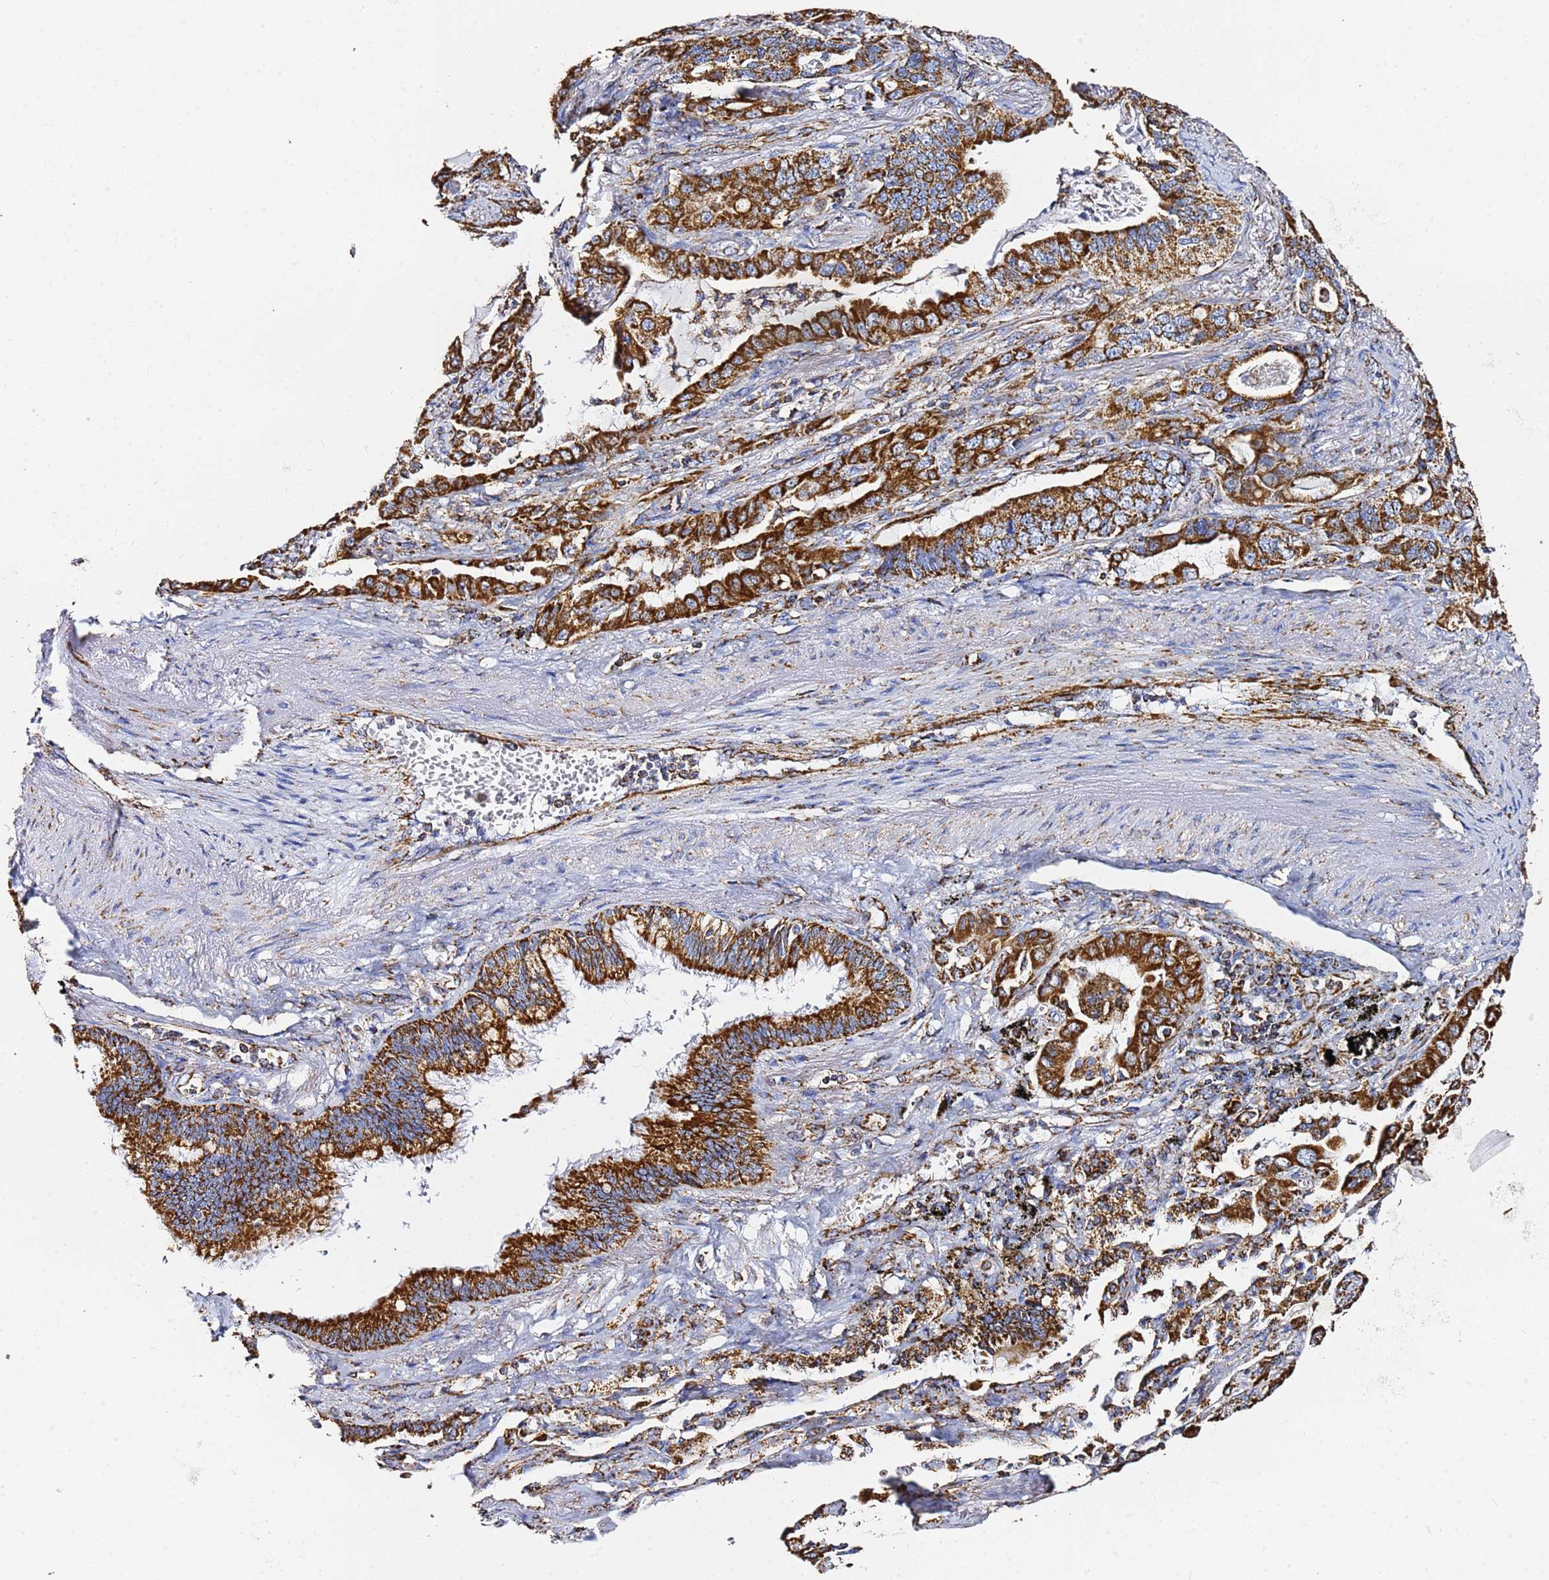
{"staining": {"intensity": "strong", "quantity": ">75%", "location": "cytoplasmic/membranous"}, "tissue": "lung cancer", "cell_type": "Tumor cells", "image_type": "cancer", "snomed": [{"axis": "morphology", "description": "Adenocarcinoma, NOS"}, {"axis": "topography", "description": "Lung"}], "caption": "Tumor cells reveal high levels of strong cytoplasmic/membranous expression in about >75% of cells in adenocarcinoma (lung). (IHC, brightfield microscopy, high magnification).", "gene": "PHB2", "patient": {"sex": "male", "age": 67}}